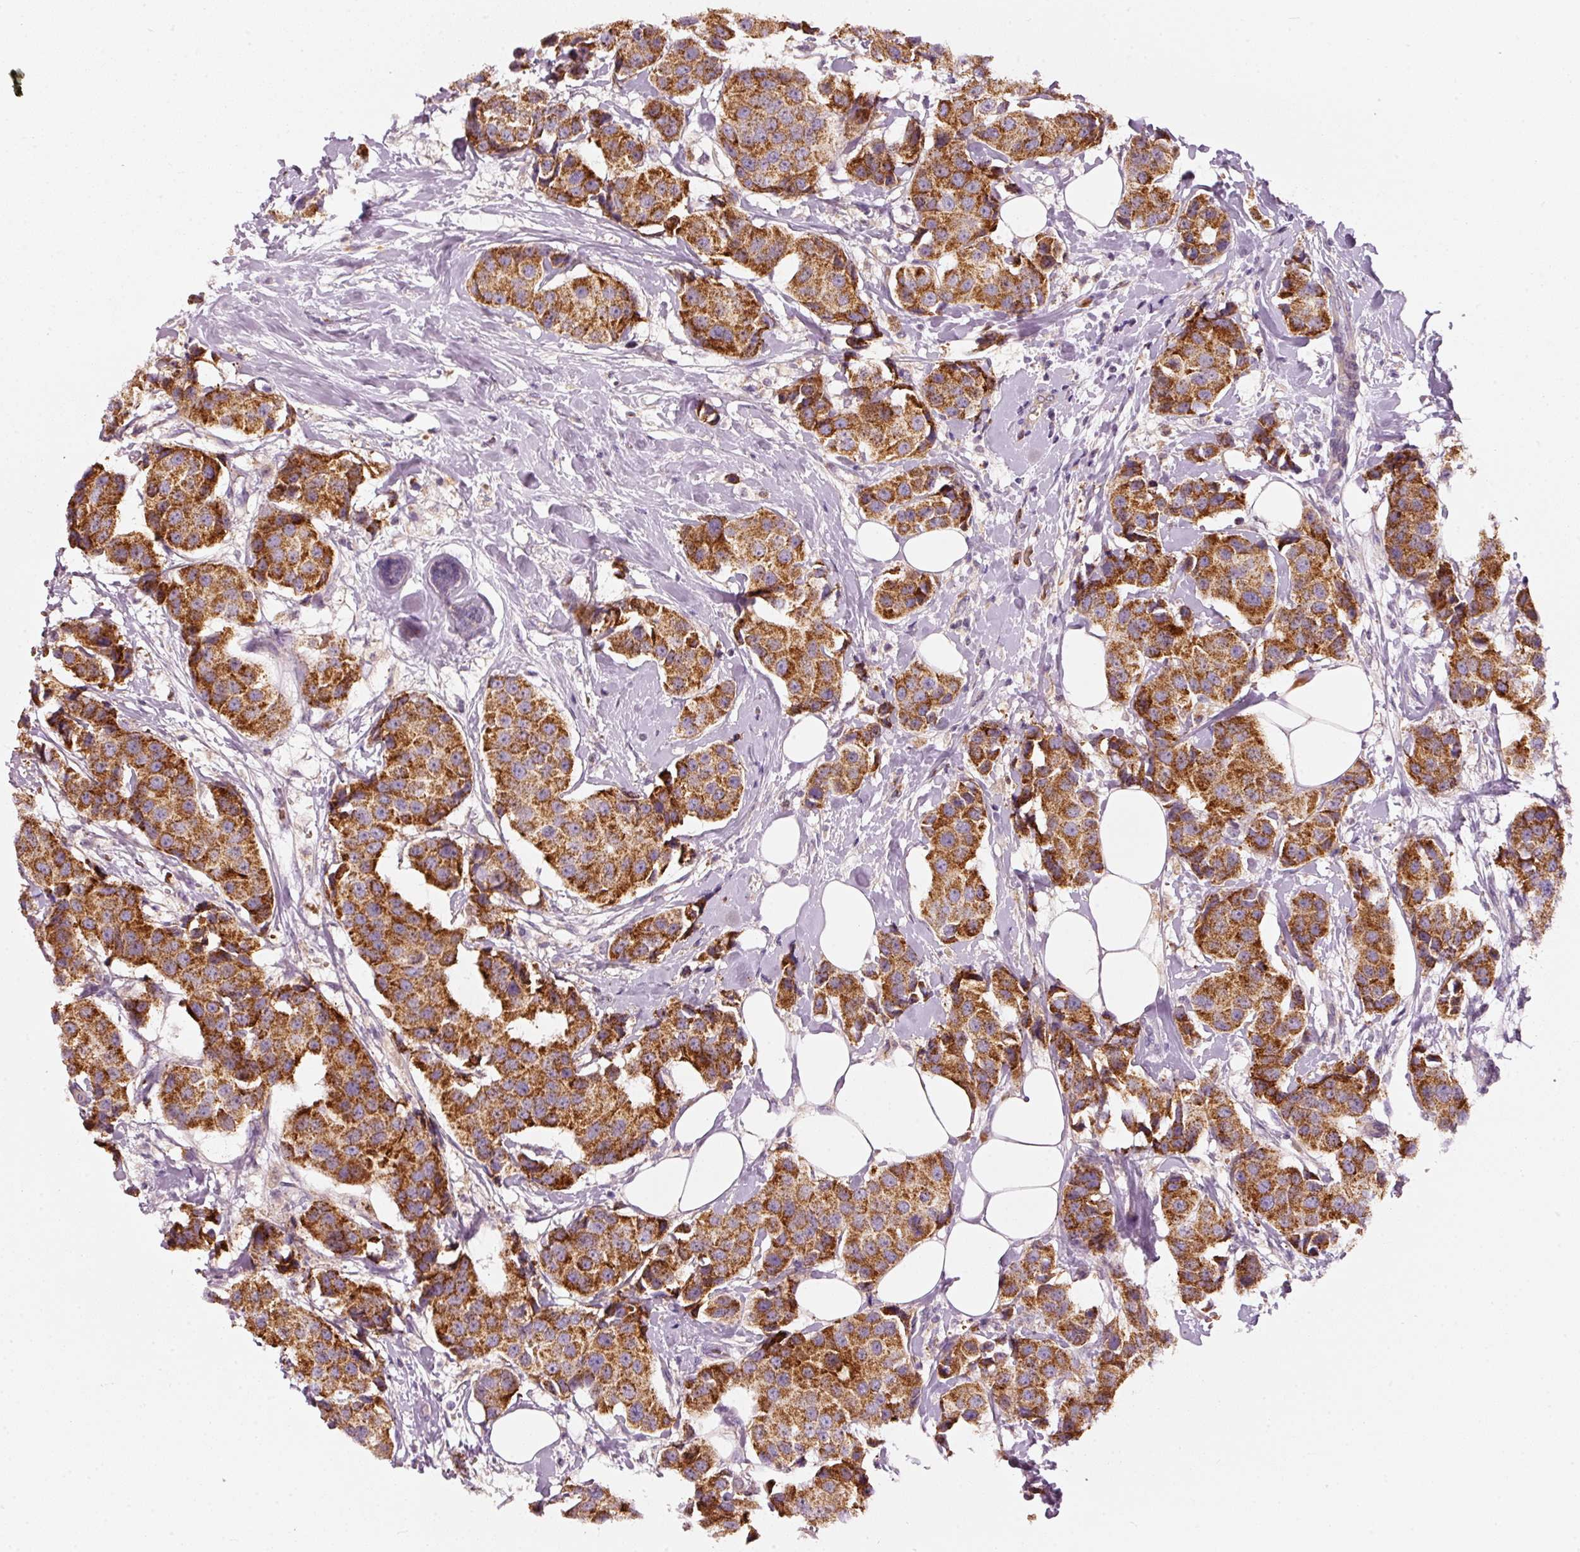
{"staining": {"intensity": "strong", "quantity": ">75%", "location": "cytoplasmic/membranous"}, "tissue": "breast cancer", "cell_type": "Tumor cells", "image_type": "cancer", "snomed": [{"axis": "morphology", "description": "Normal tissue, NOS"}, {"axis": "morphology", "description": "Duct carcinoma"}, {"axis": "topography", "description": "Breast"}], "caption": "About >75% of tumor cells in human breast cancer display strong cytoplasmic/membranous protein positivity as visualized by brown immunohistochemical staining.", "gene": "KLHL21", "patient": {"sex": "female", "age": 39}}